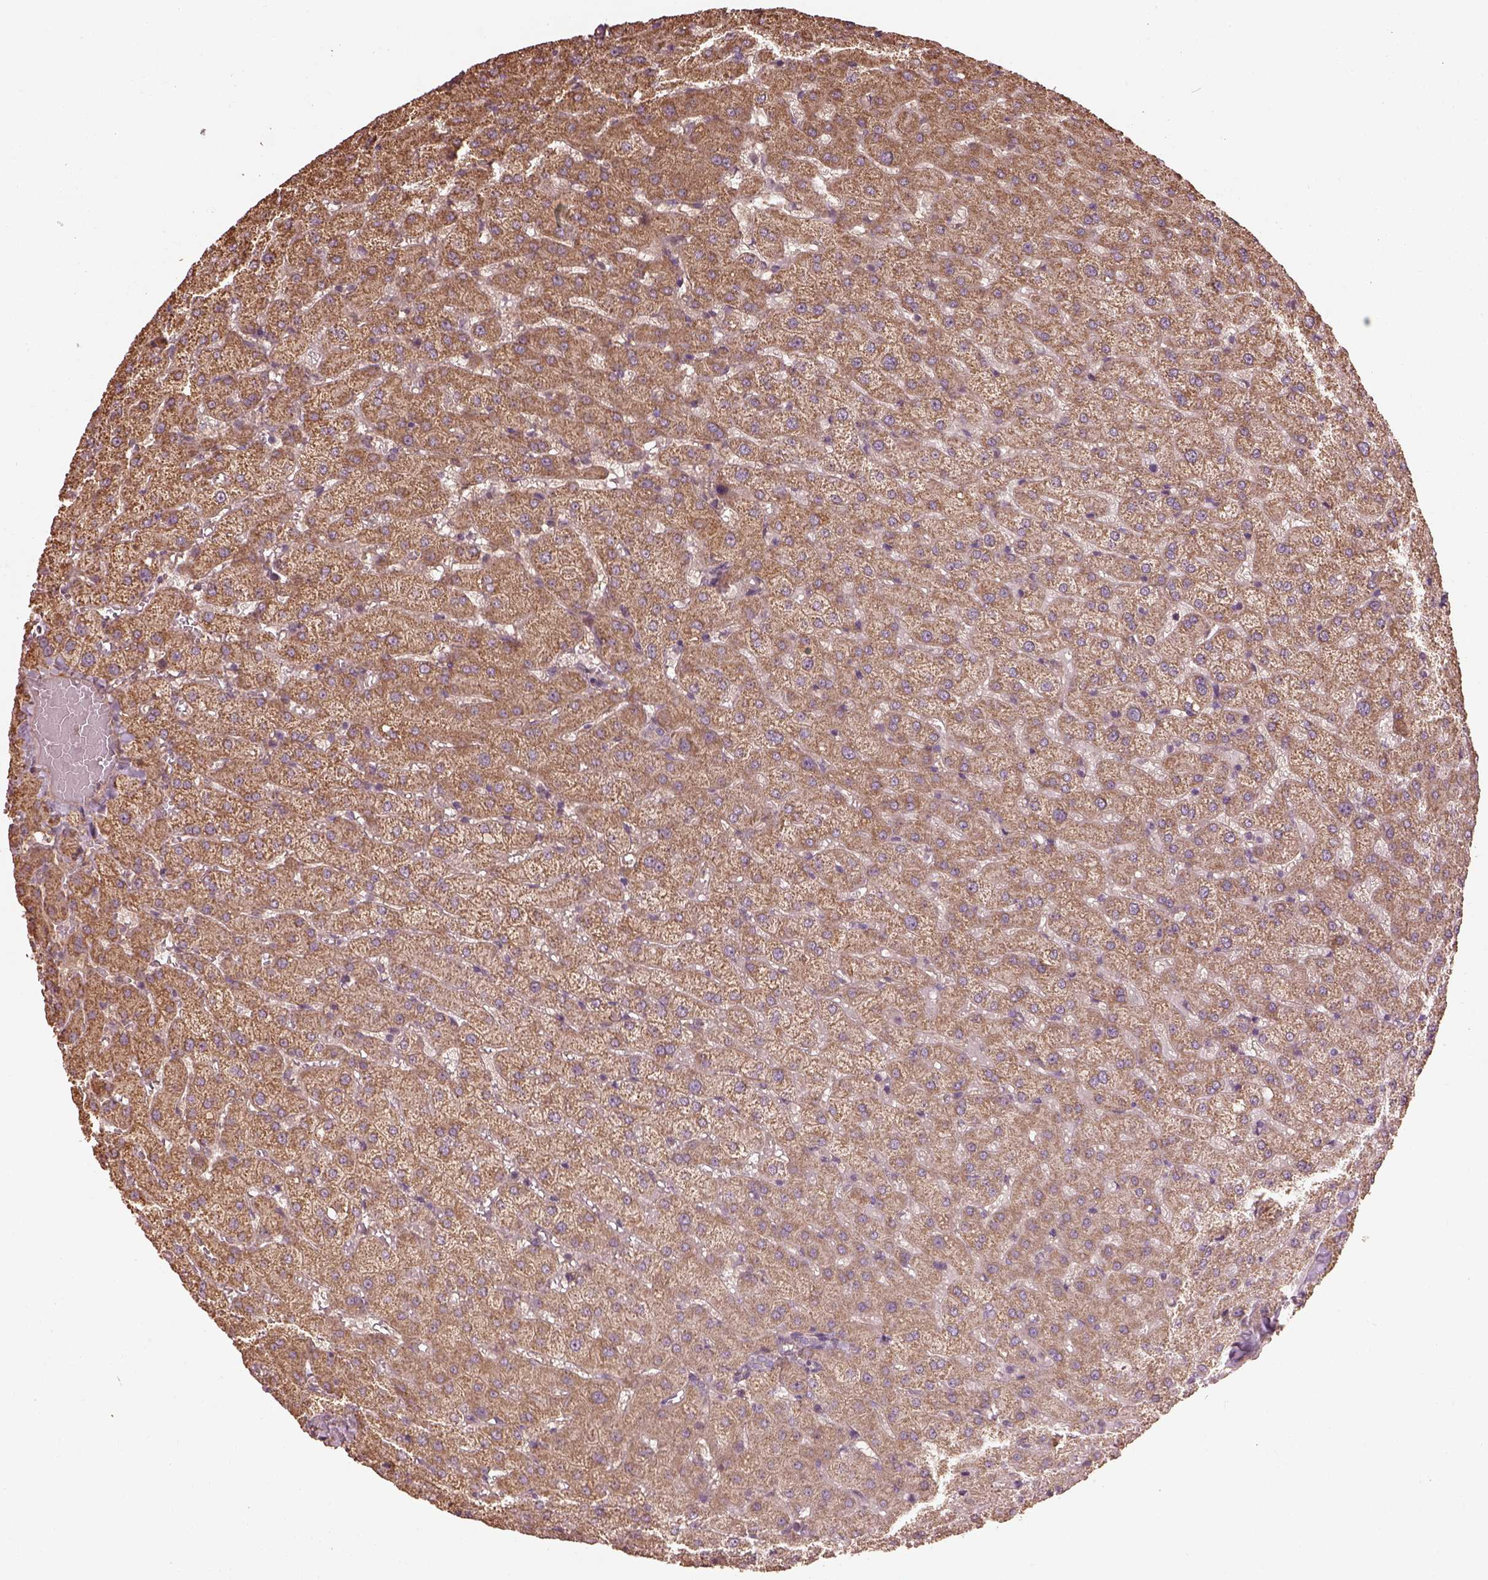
{"staining": {"intensity": "moderate", "quantity": "25%-75%", "location": "cytoplasmic/membranous"}, "tissue": "liver", "cell_type": "Cholangiocytes", "image_type": "normal", "snomed": [{"axis": "morphology", "description": "Normal tissue, NOS"}, {"axis": "topography", "description": "Liver"}], "caption": "Immunohistochemistry (IHC) staining of benign liver, which displays medium levels of moderate cytoplasmic/membranous staining in approximately 25%-75% of cholangiocytes indicating moderate cytoplasmic/membranous protein expression. The staining was performed using DAB (brown) for protein detection and nuclei were counterstained in hematoxylin (blue).", "gene": "METTL4", "patient": {"sex": "female", "age": 50}}